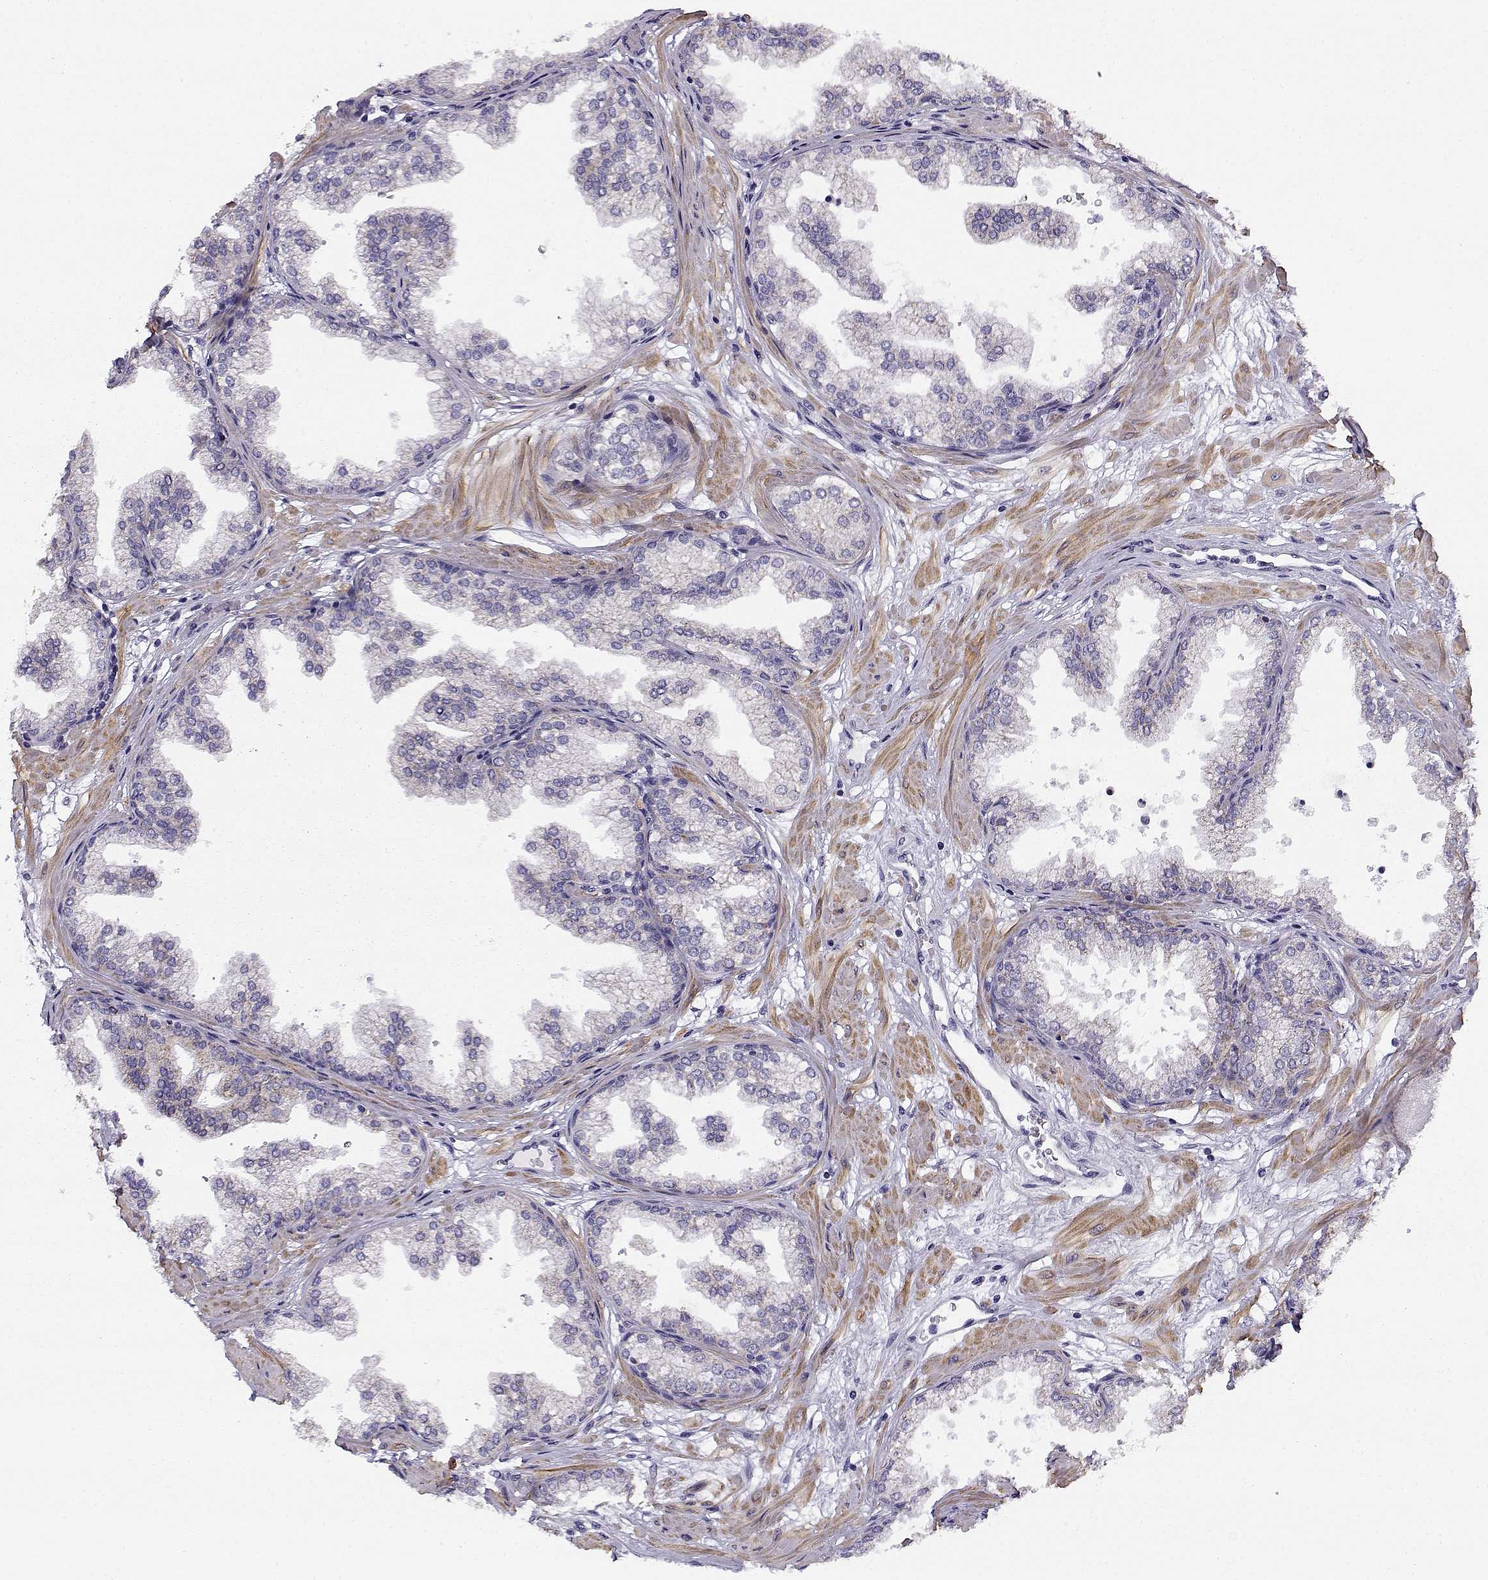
{"staining": {"intensity": "negative", "quantity": "none", "location": "none"}, "tissue": "prostate", "cell_type": "Glandular cells", "image_type": "normal", "snomed": [{"axis": "morphology", "description": "Normal tissue, NOS"}, {"axis": "topography", "description": "Prostate"}], "caption": "Human prostate stained for a protein using IHC shows no staining in glandular cells.", "gene": "CREB3L3", "patient": {"sex": "male", "age": 37}}